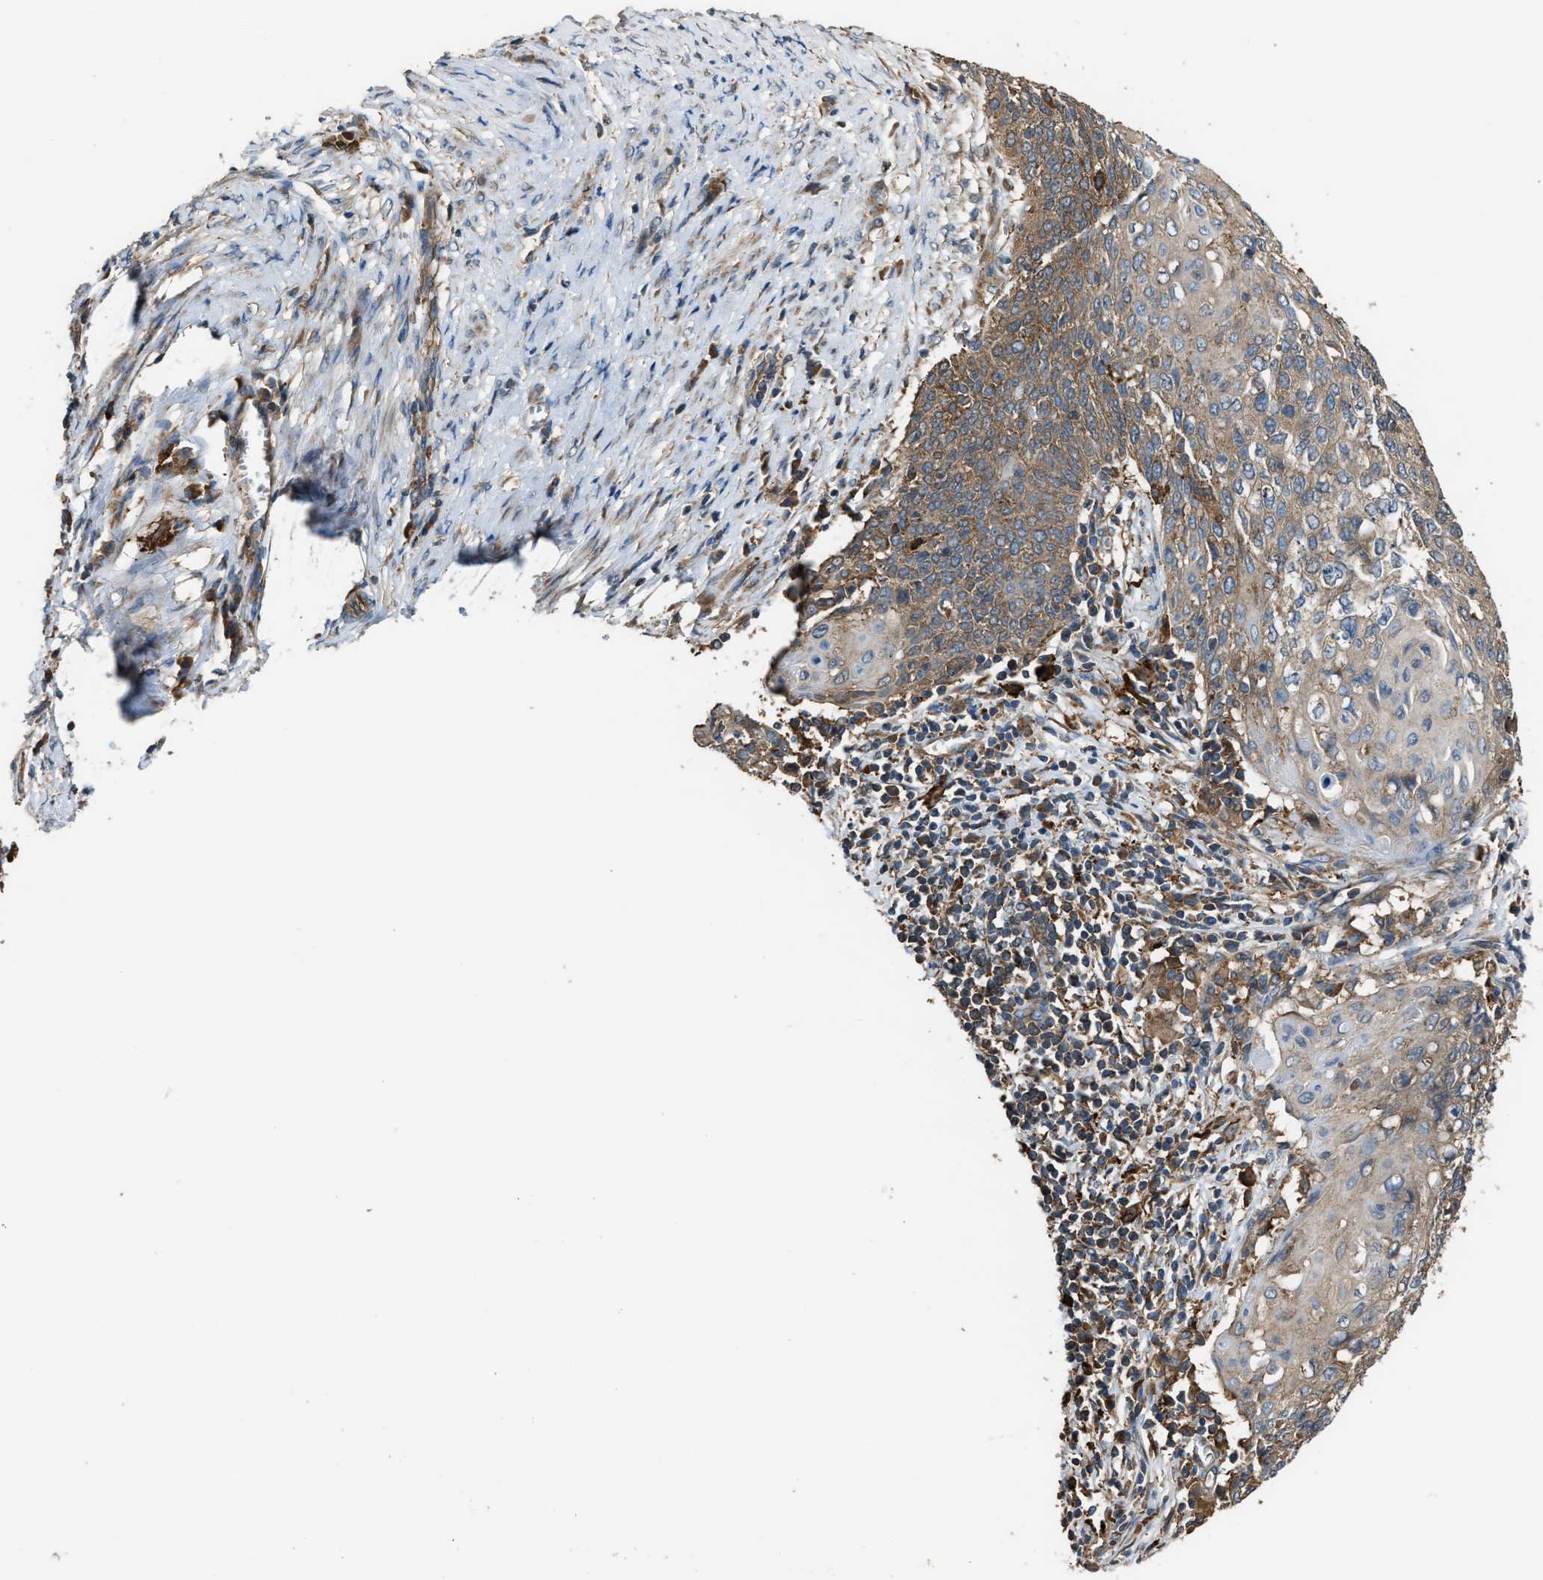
{"staining": {"intensity": "moderate", "quantity": "25%-75%", "location": "cytoplasmic/membranous"}, "tissue": "cervical cancer", "cell_type": "Tumor cells", "image_type": "cancer", "snomed": [{"axis": "morphology", "description": "Squamous cell carcinoma, NOS"}, {"axis": "topography", "description": "Cervix"}], "caption": "Cervical squamous cell carcinoma stained for a protein displays moderate cytoplasmic/membranous positivity in tumor cells.", "gene": "ATIC", "patient": {"sex": "female", "age": 39}}